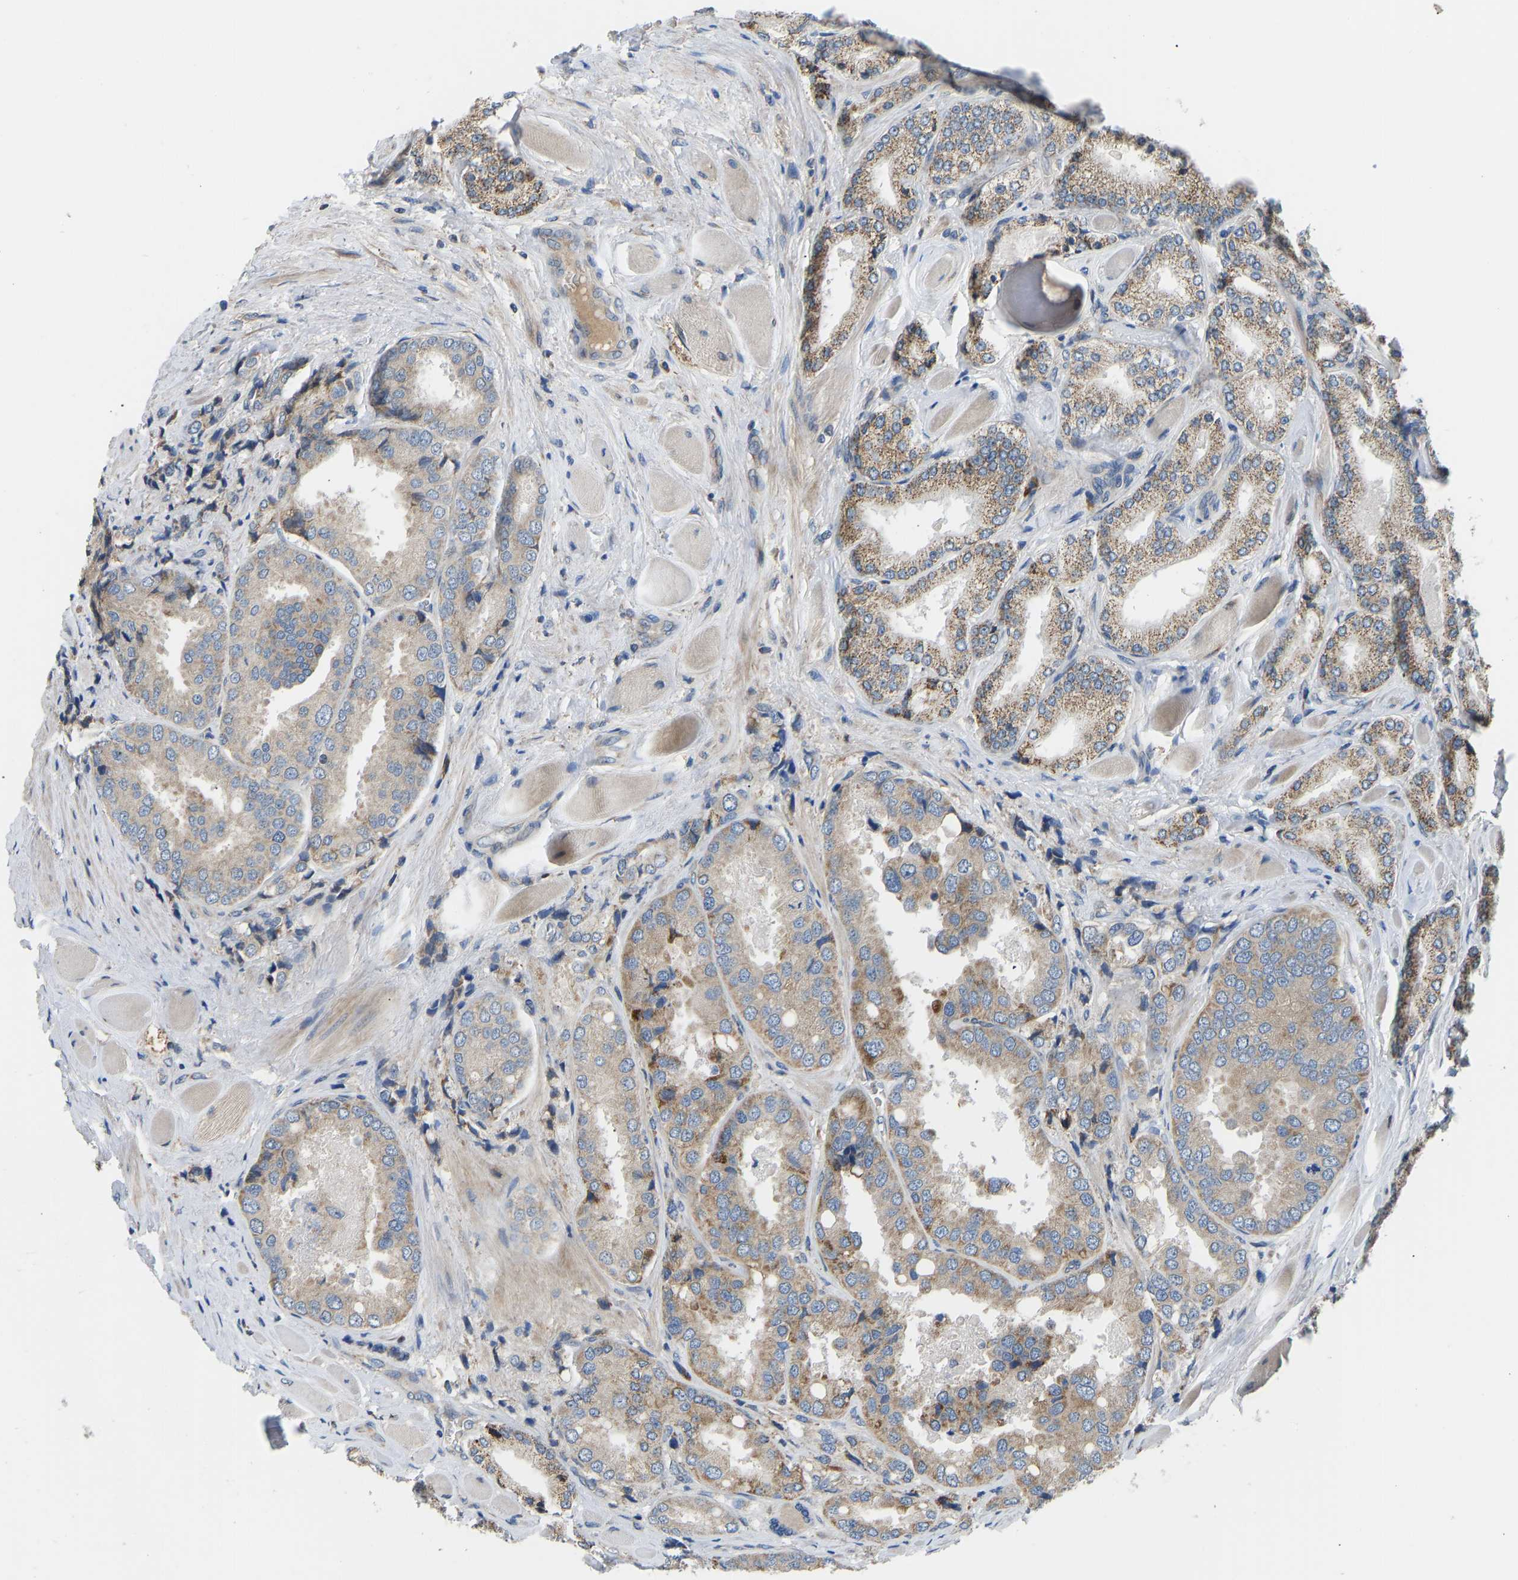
{"staining": {"intensity": "moderate", "quantity": ">75%", "location": "cytoplasmic/membranous"}, "tissue": "prostate cancer", "cell_type": "Tumor cells", "image_type": "cancer", "snomed": [{"axis": "morphology", "description": "Adenocarcinoma, High grade"}, {"axis": "topography", "description": "Prostate"}], "caption": "Protein analysis of adenocarcinoma (high-grade) (prostate) tissue exhibits moderate cytoplasmic/membranous positivity in approximately >75% of tumor cells.", "gene": "RBP1", "patient": {"sex": "male", "age": 50}}